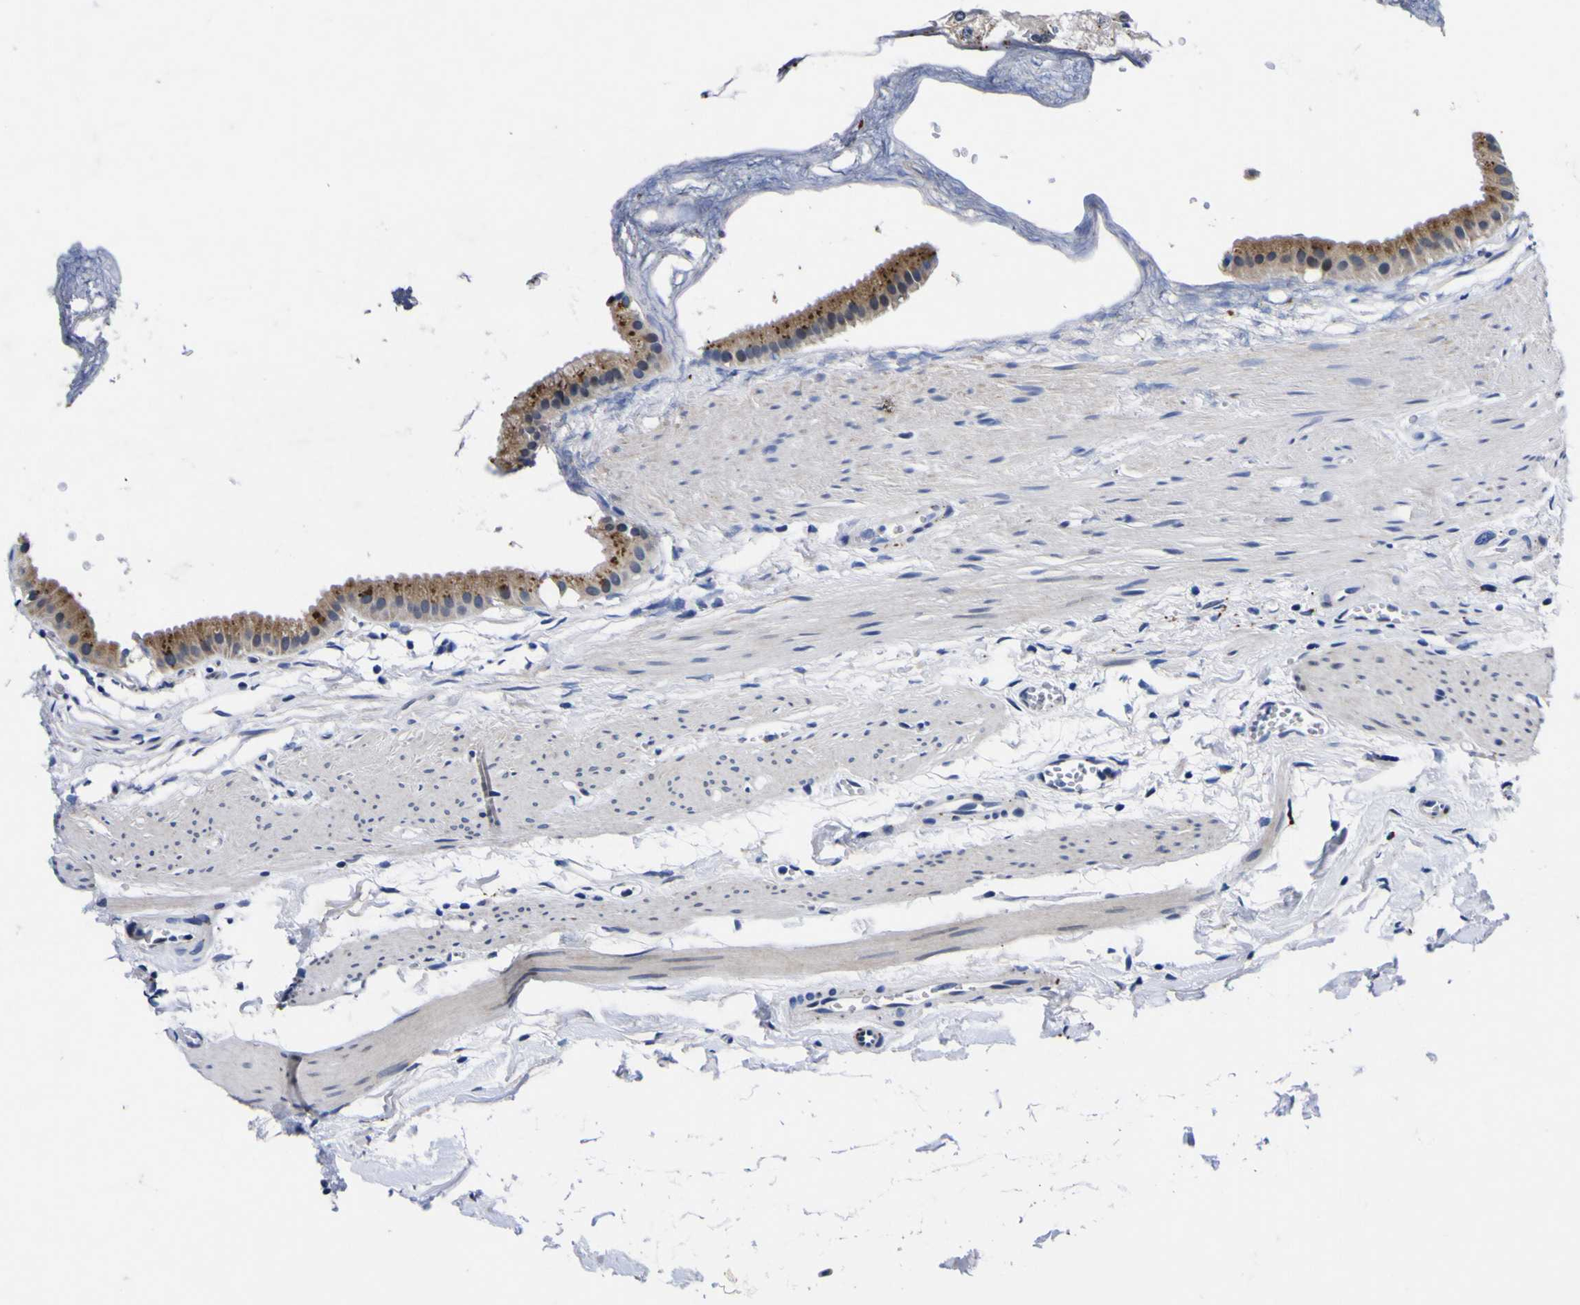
{"staining": {"intensity": "moderate", "quantity": ">75%", "location": "cytoplasmic/membranous"}, "tissue": "gallbladder", "cell_type": "Glandular cells", "image_type": "normal", "snomed": [{"axis": "morphology", "description": "Normal tissue, NOS"}, {"axis": "topography", "description": "Gallbladder"}], "caption": "An immunohistochemistry histopathology image of unremarkable tissue is shown. Protein staining in brown highlights moderate cytoplasmic/membranous positivity in gallbladder within glandular cells.", "gene": "IGFLR1", "patient": {"sex": "female", "age": 64}}